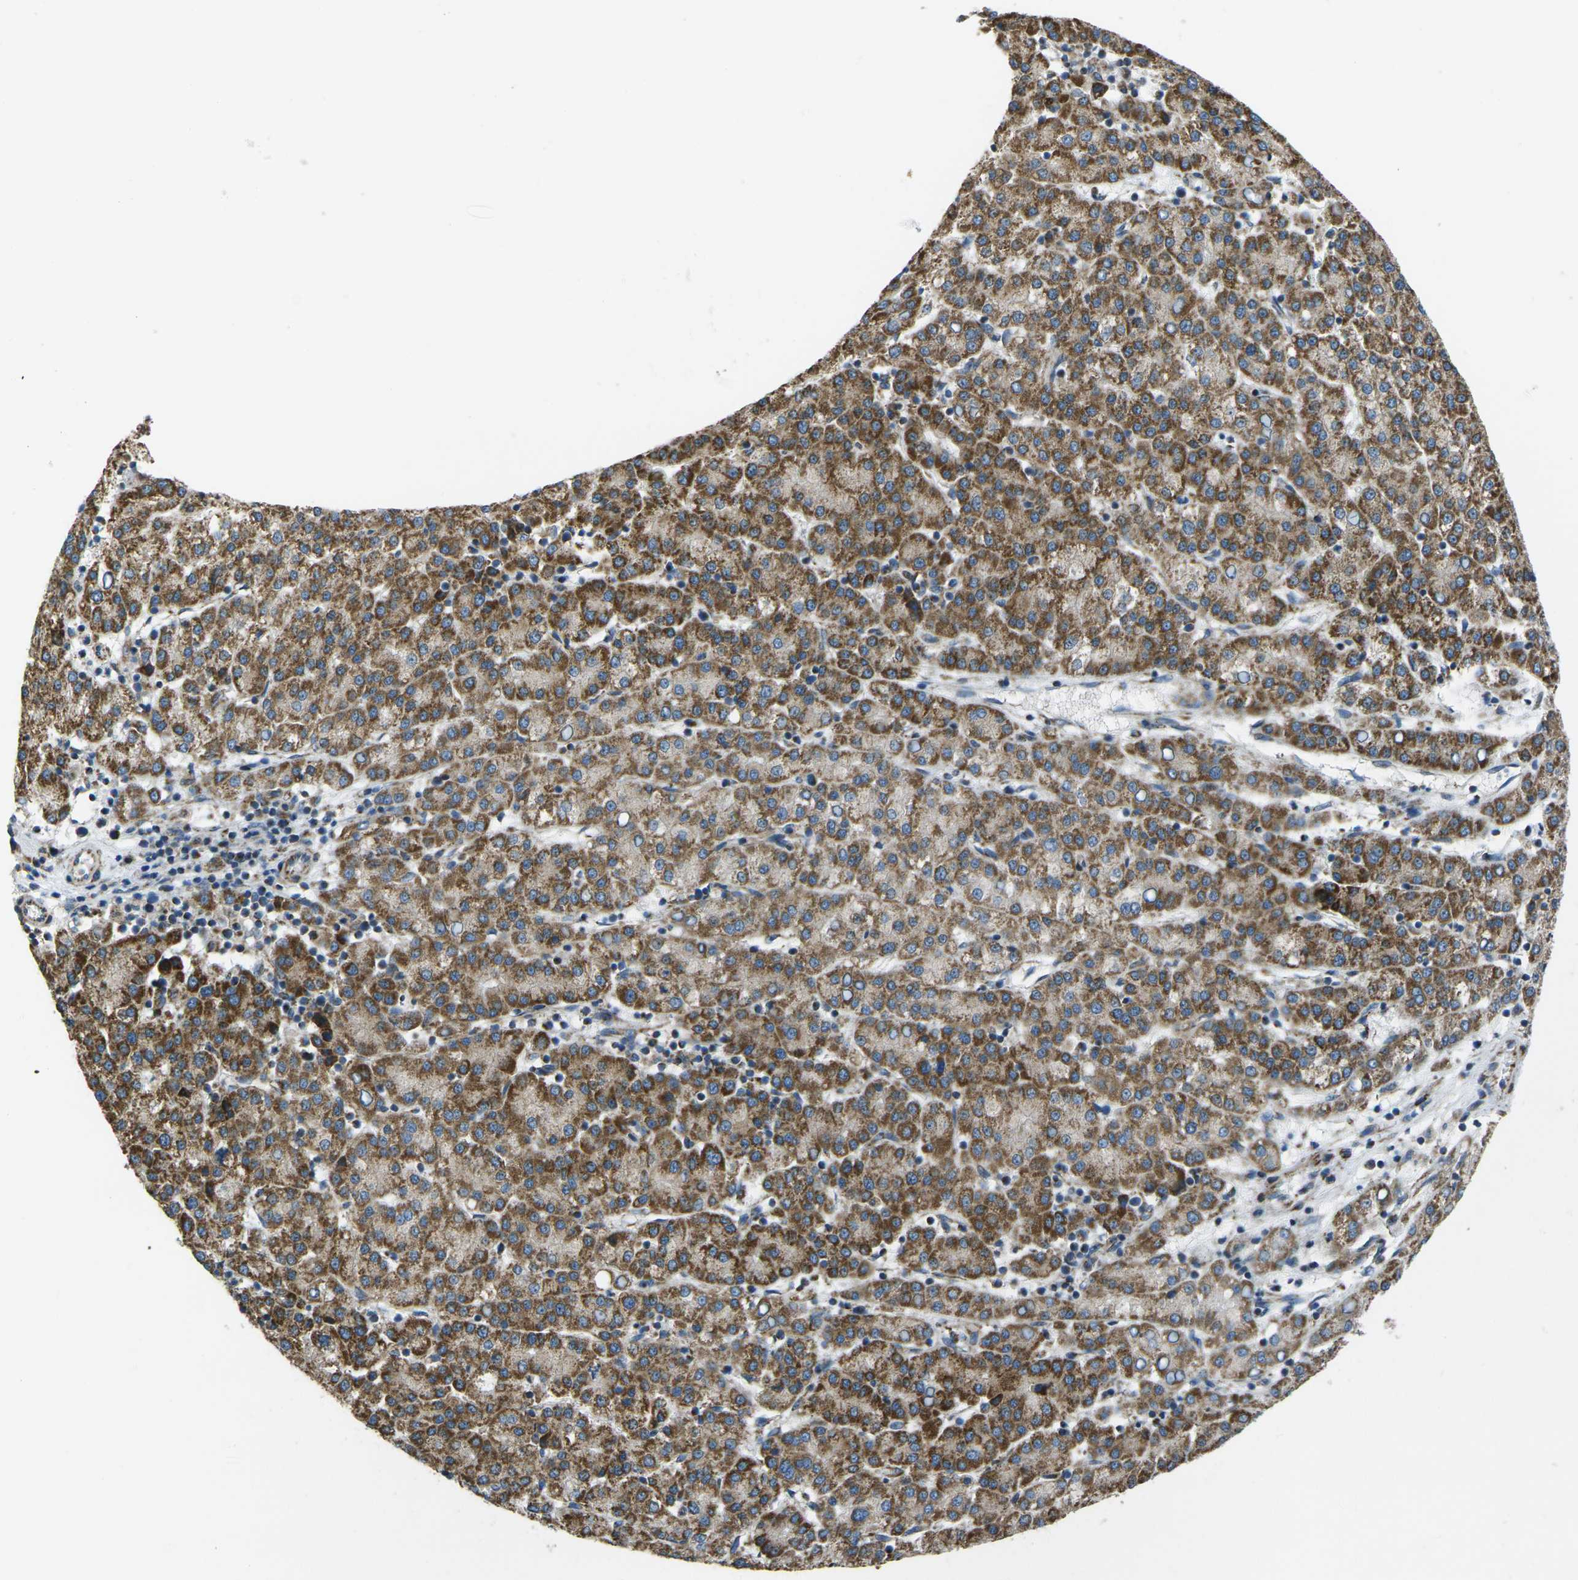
{"staining": {"intensity": "moderate", "quantity": ">75%", "location": "cytoplasmic/membranous"}, "tissue": "liver cancer", "cell_type": "Tumor cells", "image_type": "cancer", "snomed": [{"axis": "morphology", "description": "Carcinoma, Hepatocellular, NOS"}, {"axis": "topography", "description": "Liver"}], "caption": "The immunohistochemical stain shows moderate cytoplasmic/membranous positivity in tumor cells of hepatocellular carcinoma (liver) tissue. (DAB (3,3'-diaminobenzidine) IHC with brightfield microscopy, high magnification).", "gene": "TMEM120B", "patient": {"sex": "female", "age": 58}}